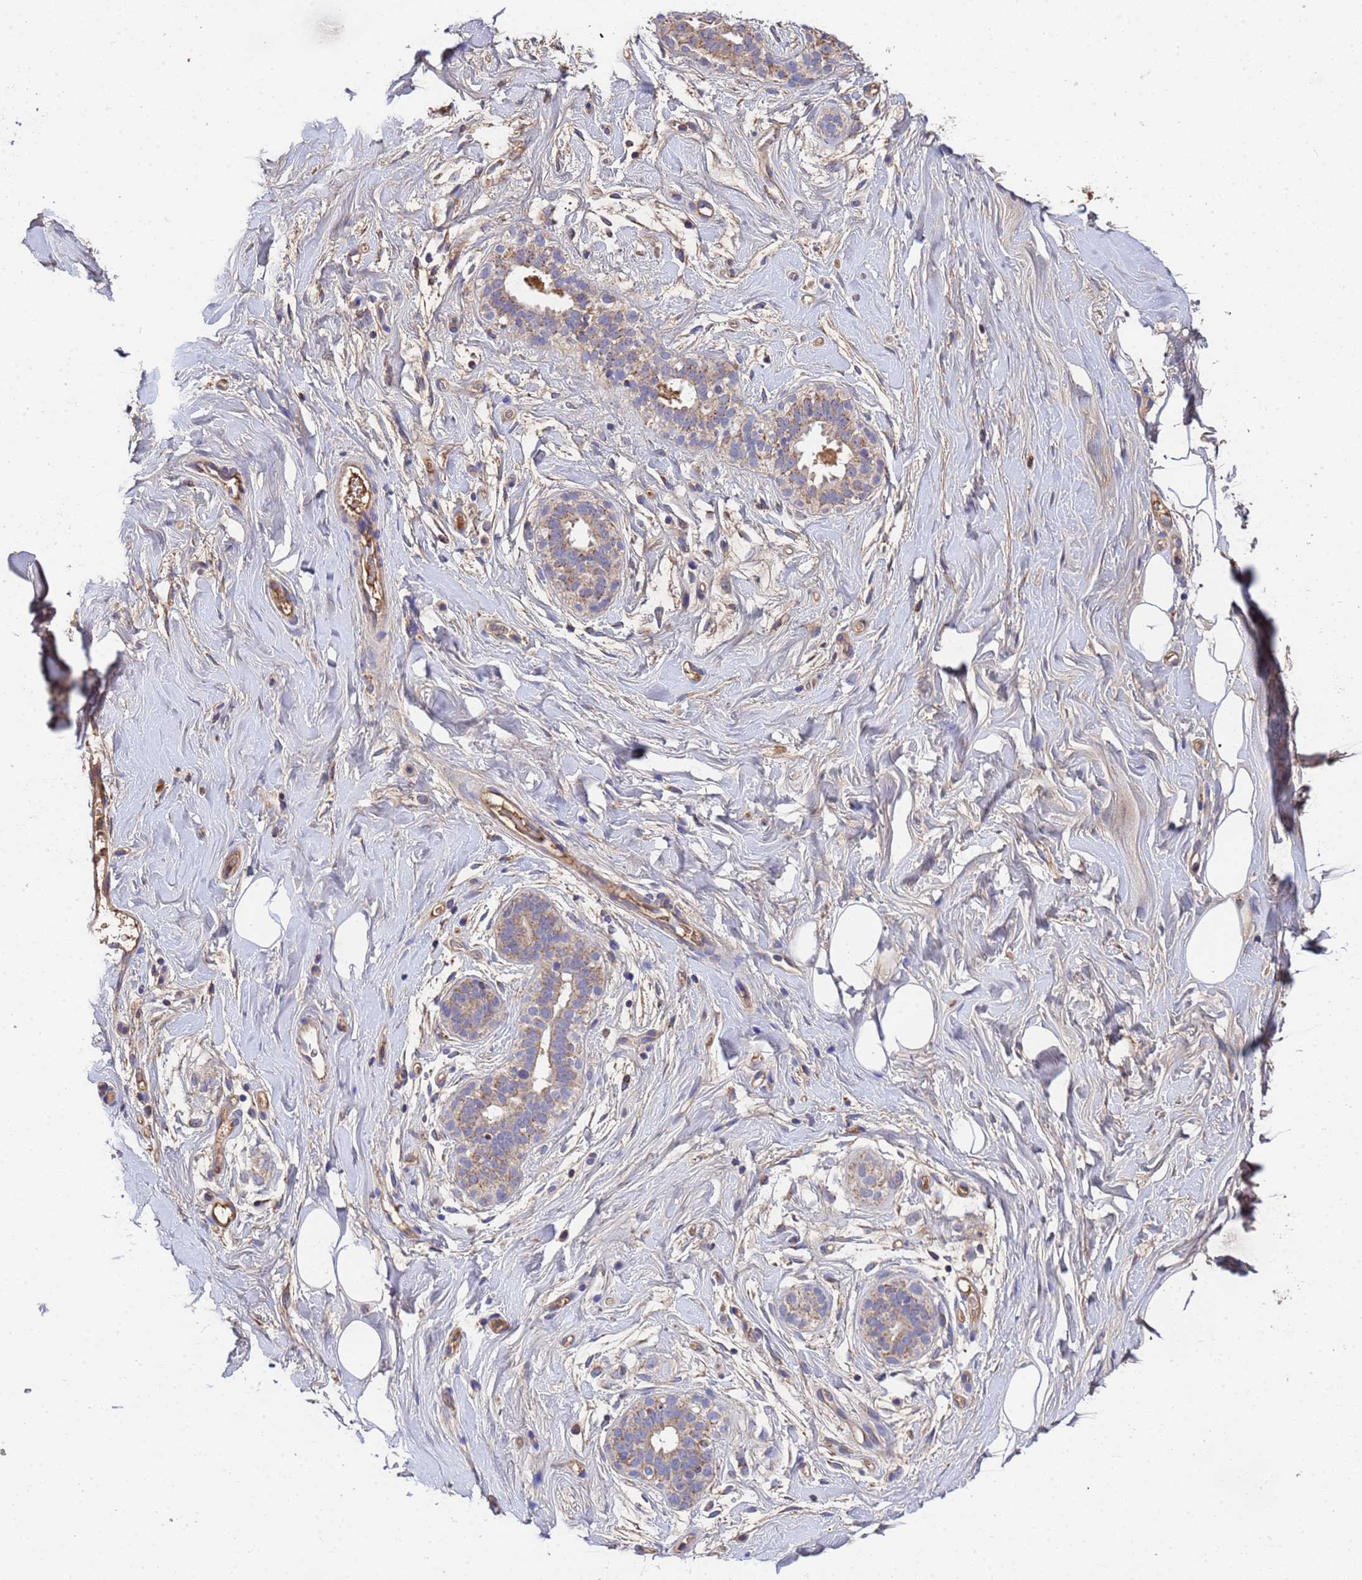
{"staining": {"intensity": "weak", "quantity": "25%-75%", "location": "cytoplasmic/membranous"}, "tissue": "adipose tissue", "cell_type": "Adipocytes", "image_type": "normal", "snomed": [{"axis": "morphology", "description": "Normal tissue, NOS"}, {"axis": "topography", "description": "Breast"}], "caption": "About 25%-75% of adipocytes in normal human adipose tissue demonstrate weak cytoplasmic/membranous protein expression as visualized by brown immunohistochemical staining.", "gene": "GLUD1", "patient": {"sex": "female", "age": 26}}